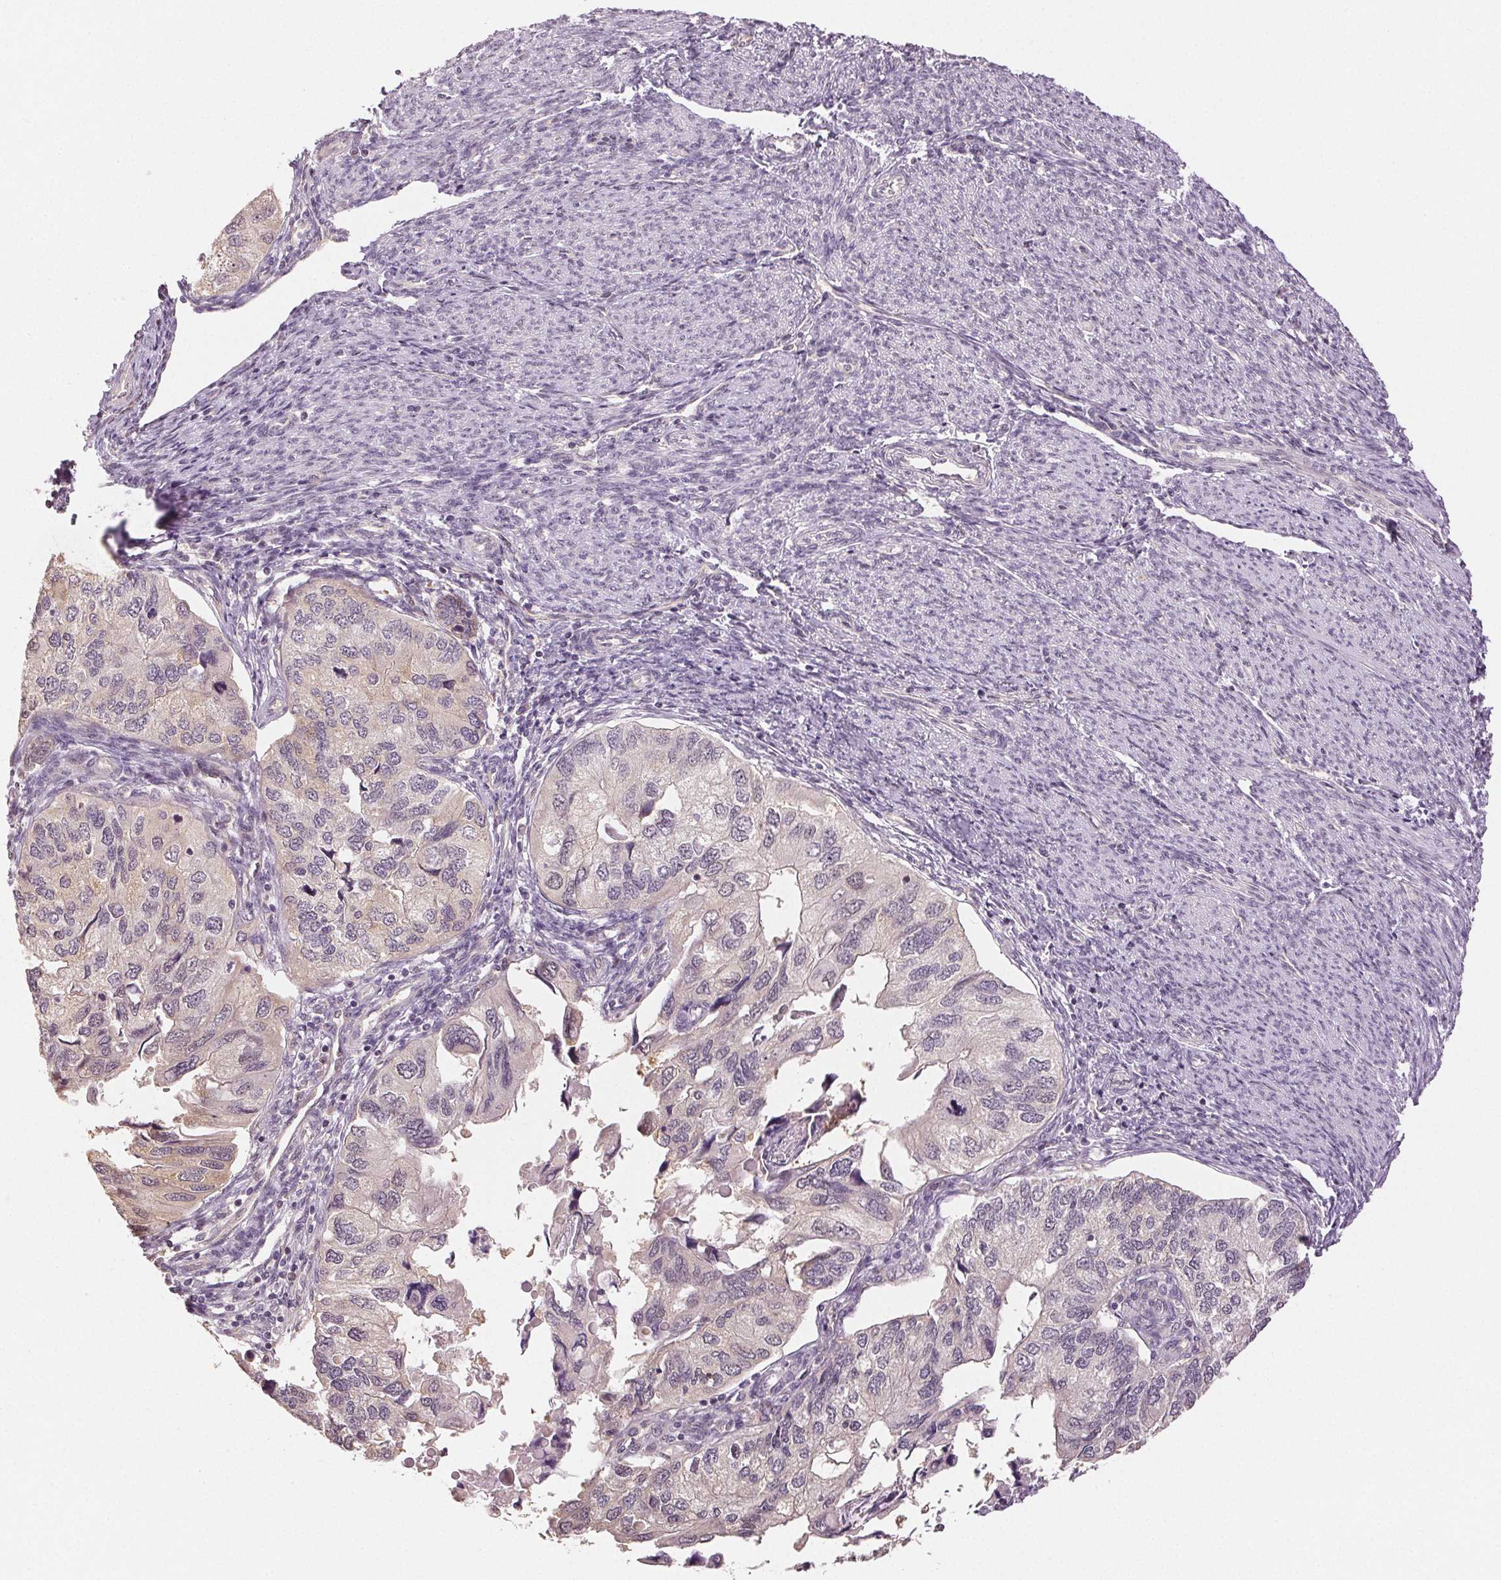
{"staining": {"intensity": "negative", "quantity": "none", "location": "none"}, "tissue": "endometrial cancer", "cell_type": "Tumor cells", "image_type": "cancer", "snomed": [{"axis": "morphology", "description": "Carcinoma, NOS"}, {"axis": "topography", "description": "Uterus"}], "caption": "Immunohistochemical staining of human endometrial cancer (carcinoma) reveals no significant expression in tumor cells.", "gene": "PLCB1", "patient": {"sex": "female", "age": 76}}